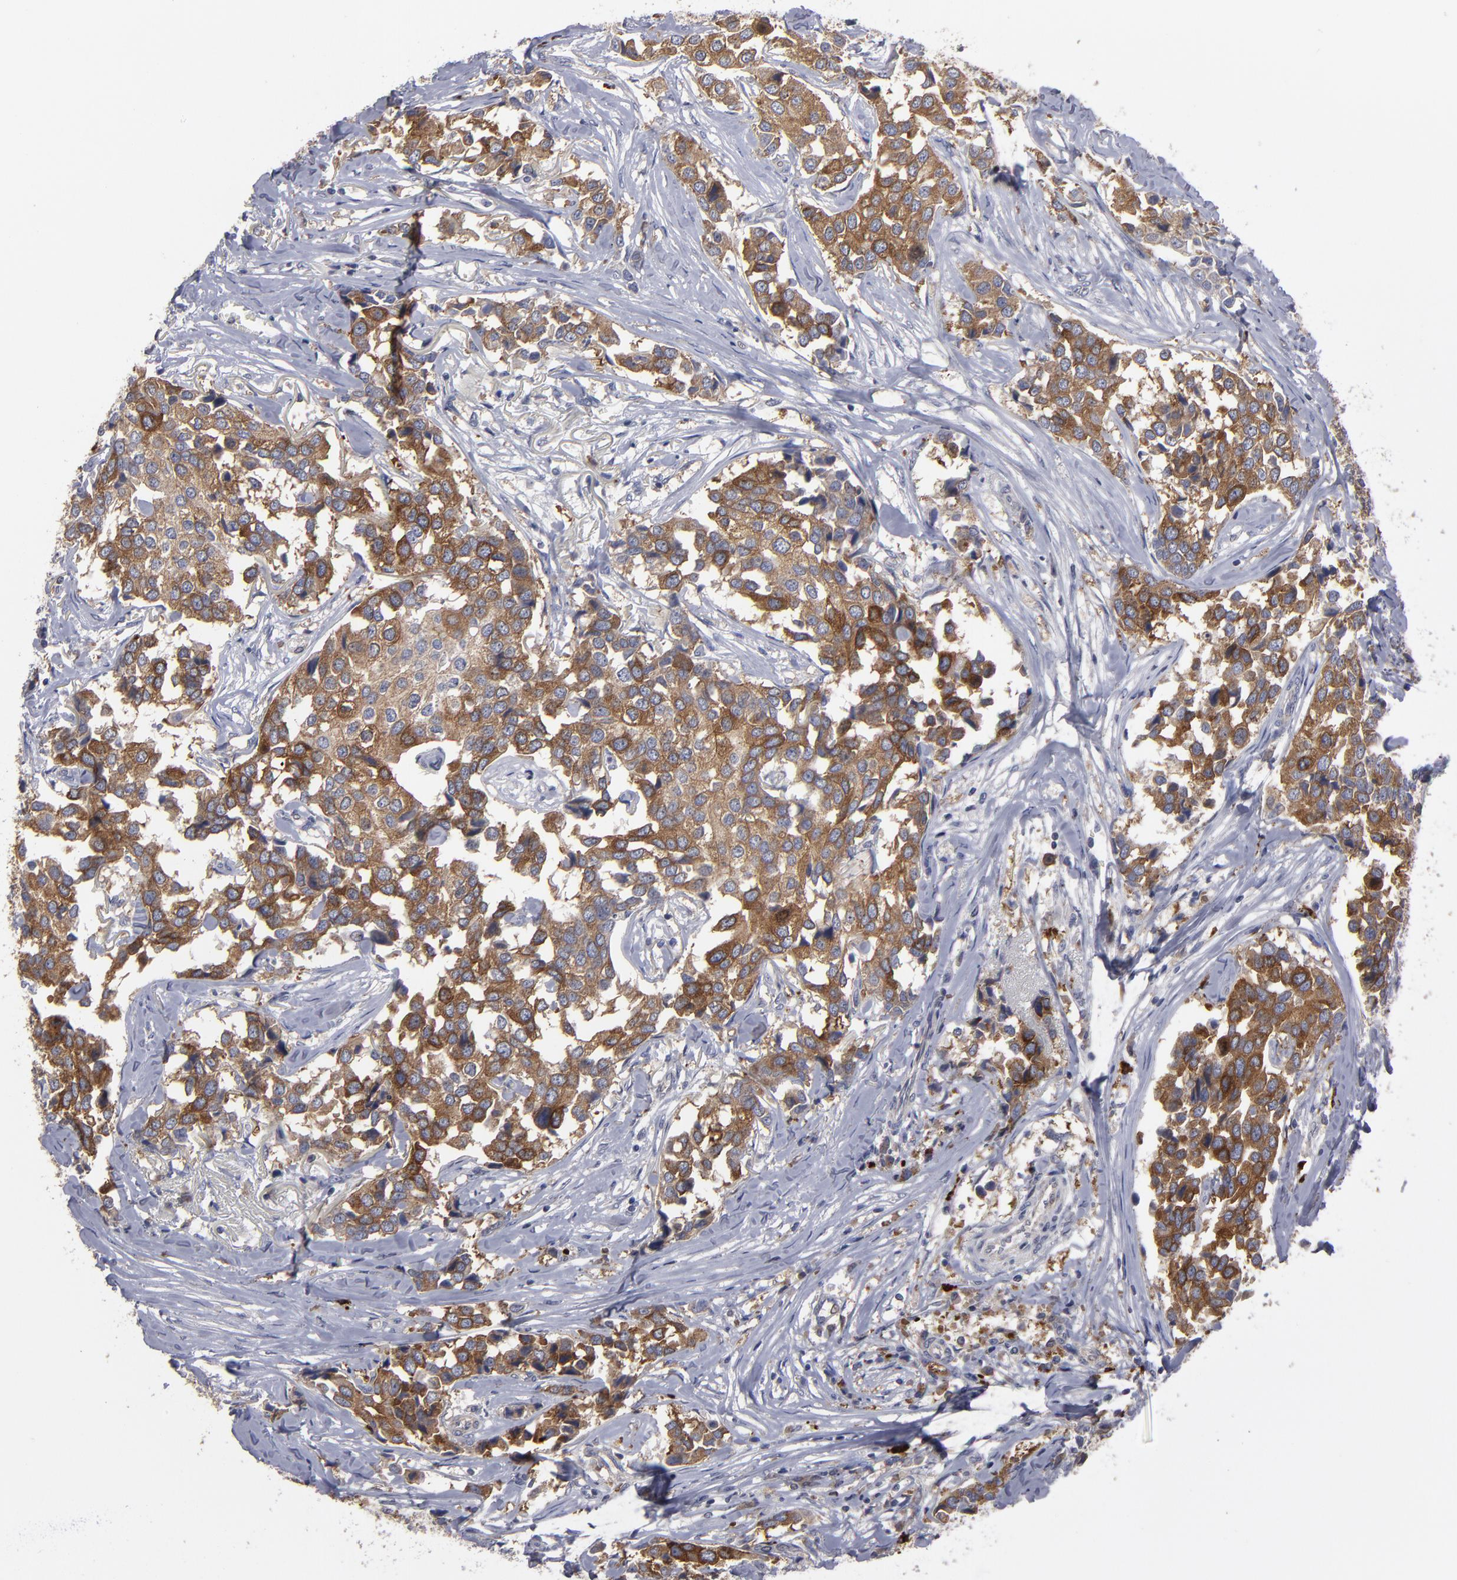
{"staining": {"intensity": "strong", "quantity": ">75%", "location": "cytoplasmic/membranous"}, "tissue": "breast cancer", "cell_type": "Tumor cells", "image_type": "cancer", "snomed": [{"axis": "morphology", "description": "Duct carcinoma"}, {"axis": "topography", "description": "Breast"}], "caption": "Breast cancer (invasive ductal carcinoma) stained for a protein (brown) demonstrates strong cytoplasmic/membranous positive expression in about >75% of tumor cells.", "gene": "CEP97", "patient": {"sex": "female", "age": 80}}